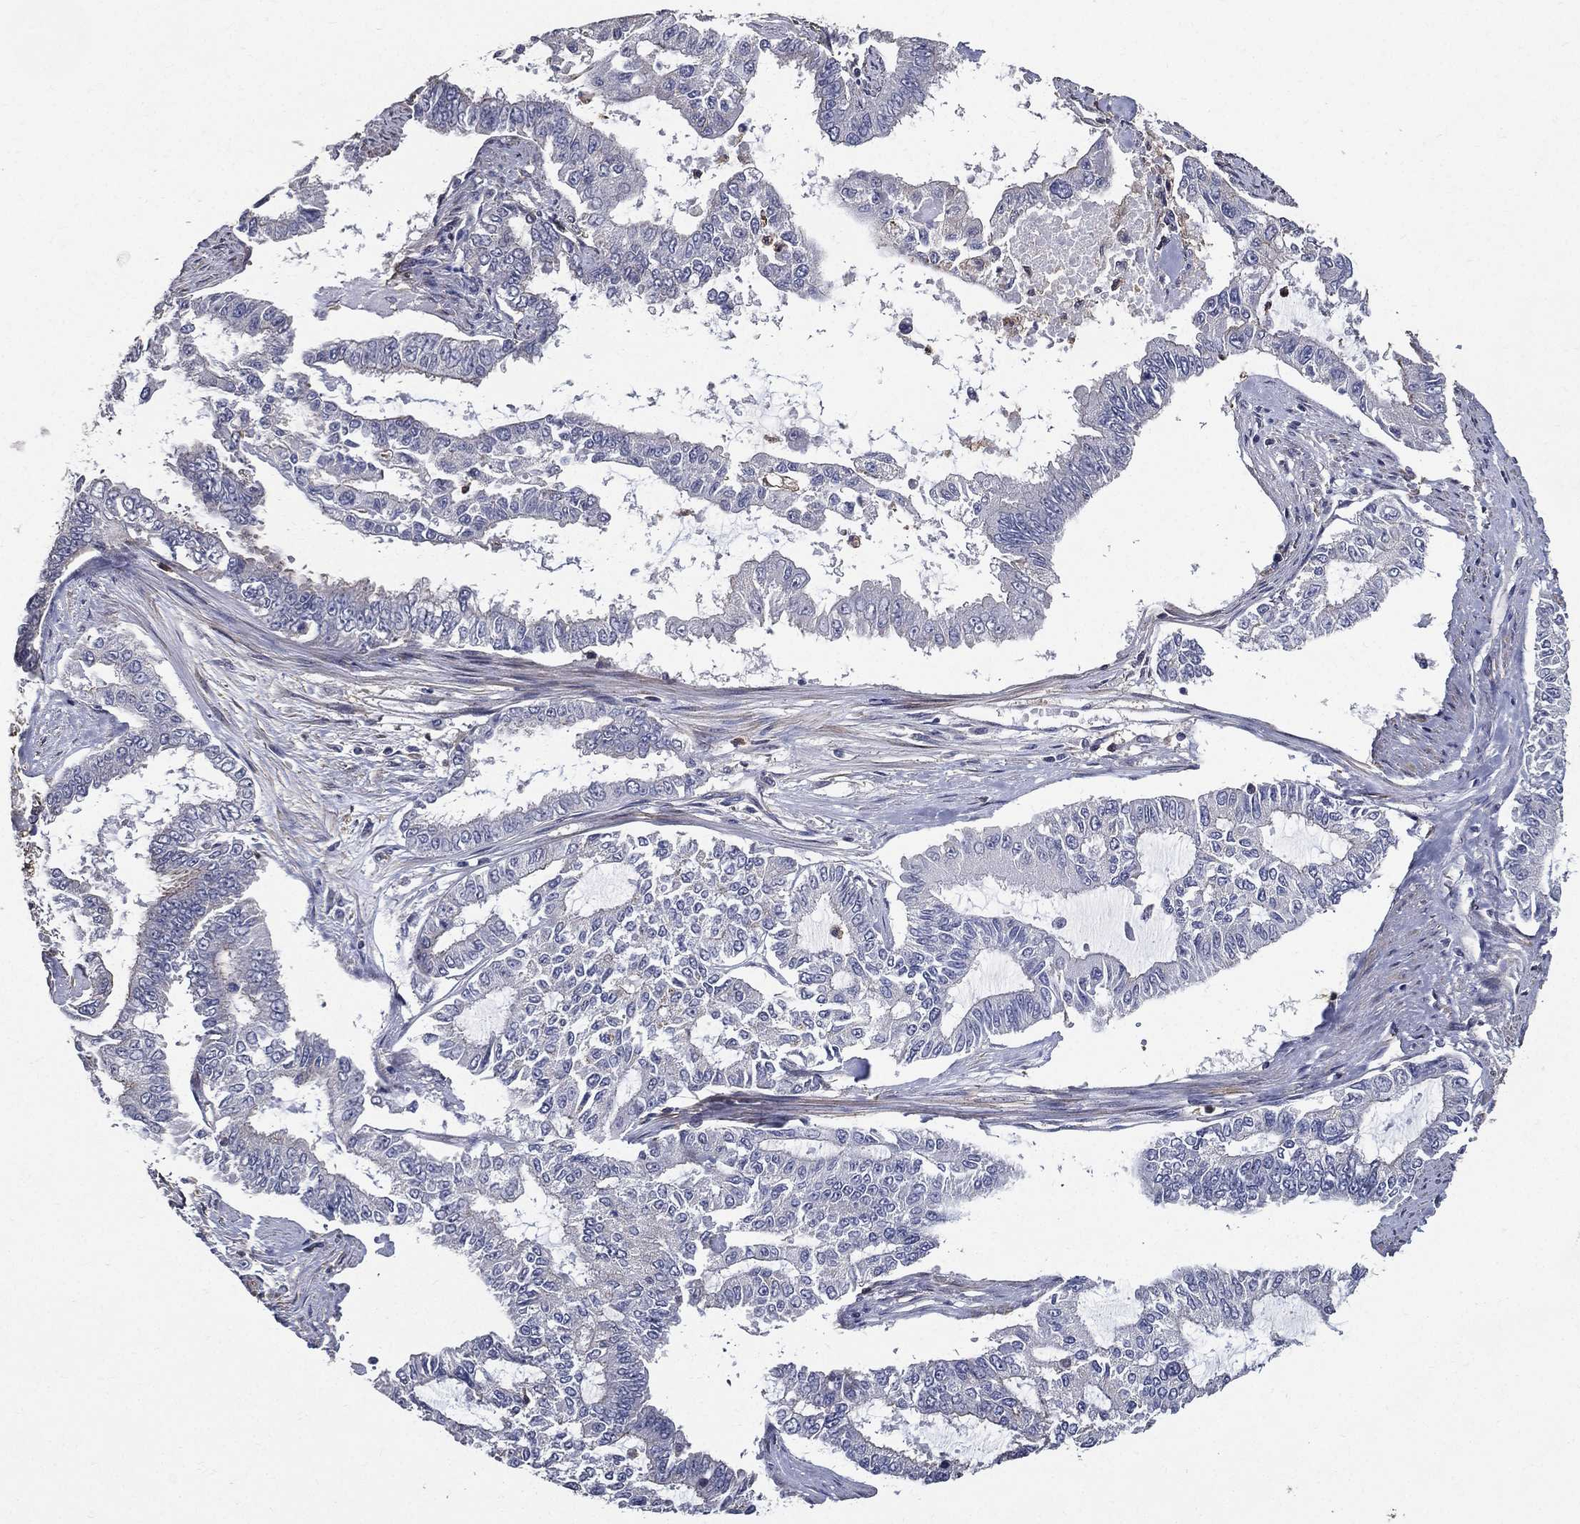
{"staining": {"intensity": "negative", "quantity": "none", "location": "none"}, "tissue": "endometrial cancer", "cell_type": "Tumor cells", "image_type": "cancer", "snomed": [{"axis": "morphology", "description": "Adenocarcinoma, NOS"}, {"axis": "topography", "description": "Uterus"}], "caption": "The histopathology image shows no significant positivity in tumor cells of adenocarcinoma (endometrial).", "gene": "SERPINB2", "patient": {"sex": "female", "age": 59}}